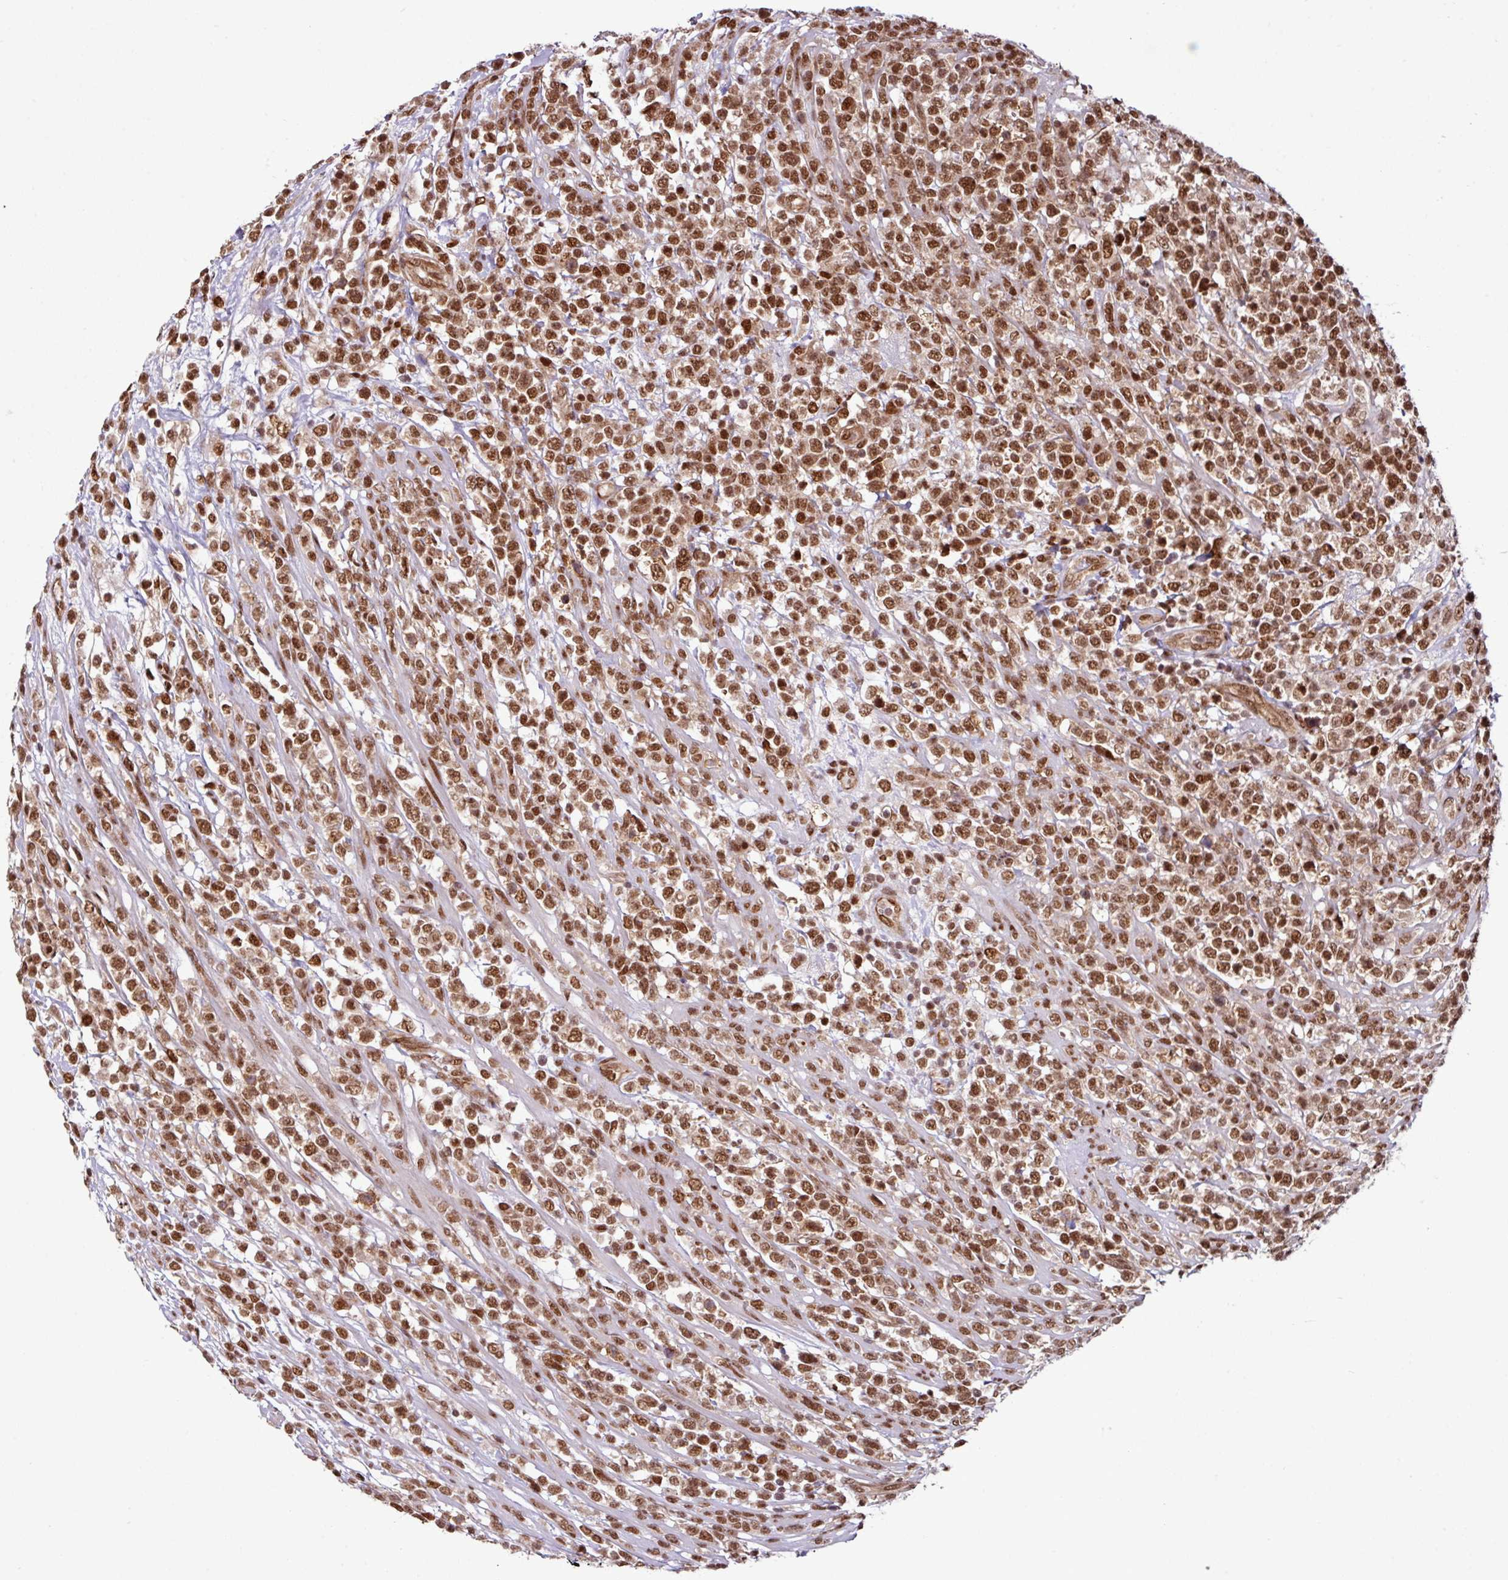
{"staining": {"intensity": "moderate", "quantity": ">75%", "location": "nuclear"}, "tissue": "lymphoma", "cell_type": "Tumor cells", "image_type": "cancer", "snomed": [{"axis": "morphology", "description": "Malignant lymphoma, non-Hodgkin's type, High grade"}, {"axis": "topography", "description": "Colon"}], "caption": "Lymphoma stained with DAB immunohistochemistry exhibits medium levels of moderate nuclear expression in approximately >75% of tumor cells.", "gene": "MORF4L2", "patient": {"sex": "female", "age": 53}}